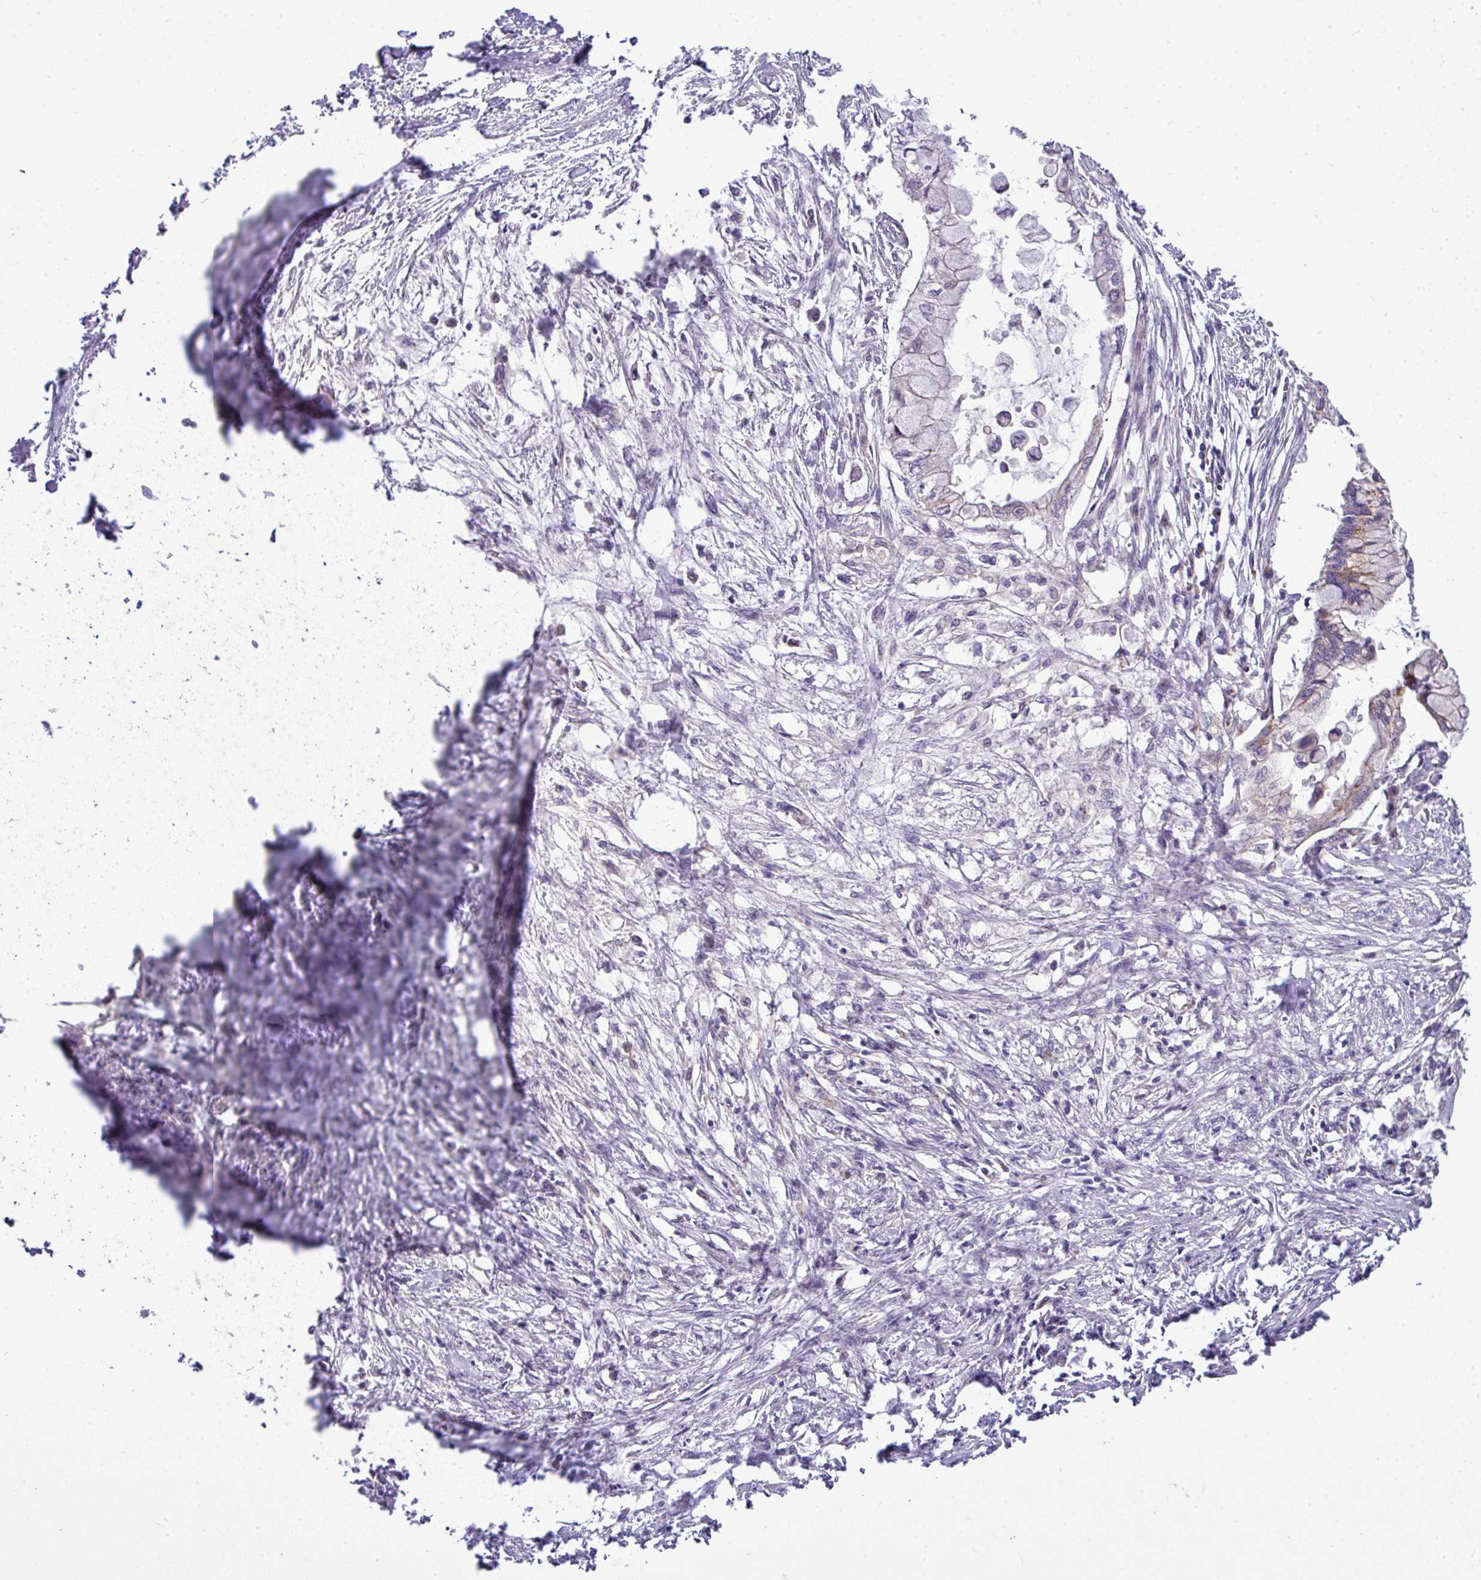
{"staining": {"intensity": "weak", "quantity": "25%-75%", "location": "cytoplasmic/membranous"}, "tissue": "pancreatic cancer", "cell_type": "Tumor cells", "image_type": "cancer", "snomed": [{"axis": "morphology", "description": "Adenocarcinoma, NOS"}, {"axis": "topography", "description": "Pancreas"}], "caption": "Protein expression analysis of pancreatic cancer displays weak cytoplasmic/membranous positivity in about 25%-75% of tumor cells.", "gene": "TIMMDC1", "patient": {"sex": "male", "age": 48}}